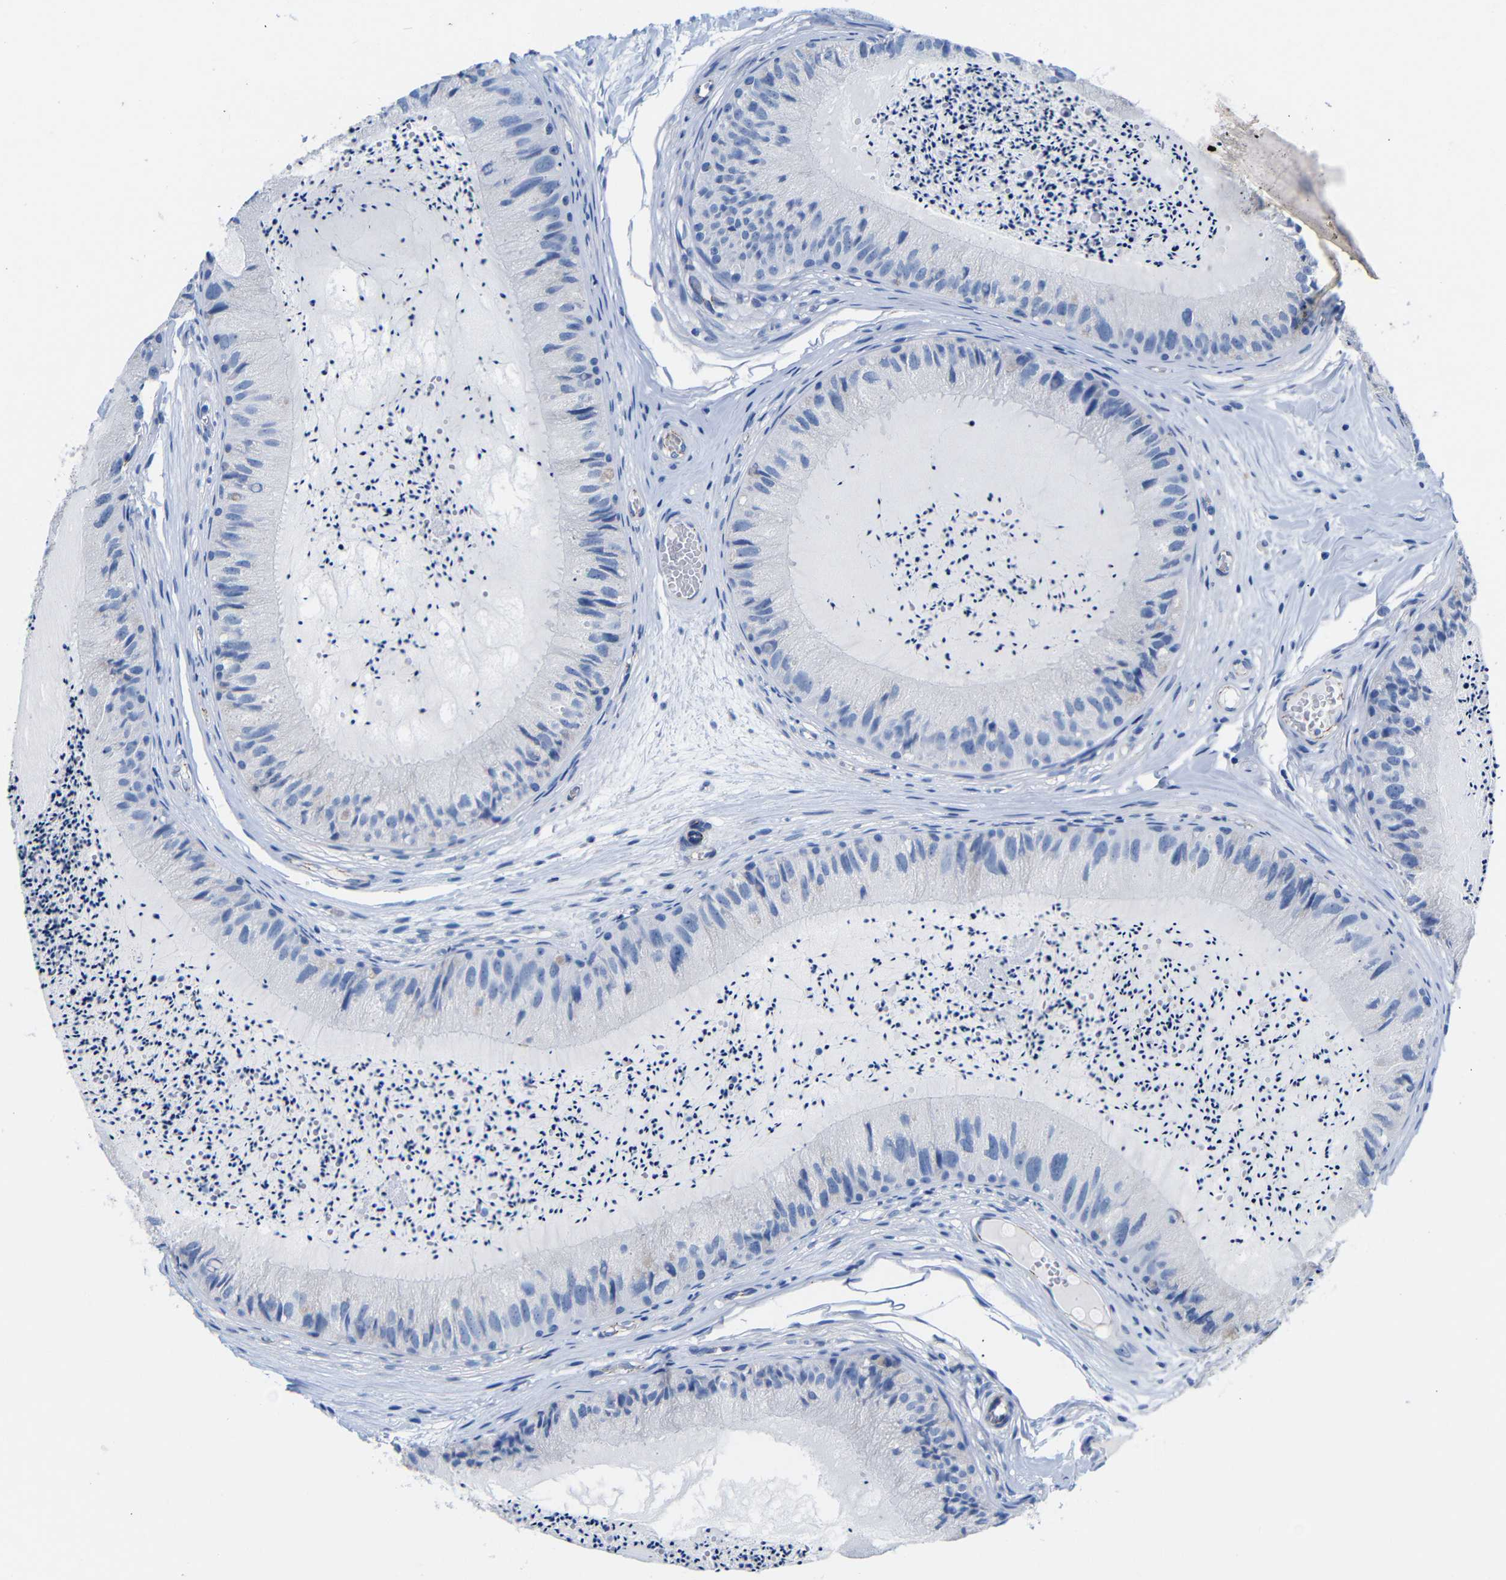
{"staining": {"intensity": "negative", "quantity": "none", "location": "none"}, "tissue": "epididymis", "cell_type": "Glandular cells", "image_type": "normal", "snomed": [{"axis": "morphology", "description": "Normal tissue, NOS"}, {"axis": "topography", "description": "Epididymis"}], "caption": "This is an IHC image of normal human epididymis. There is no positivity in glandular cells.", "gene": "CGNL1", "patient": {"sex": "male", "age": 31}}